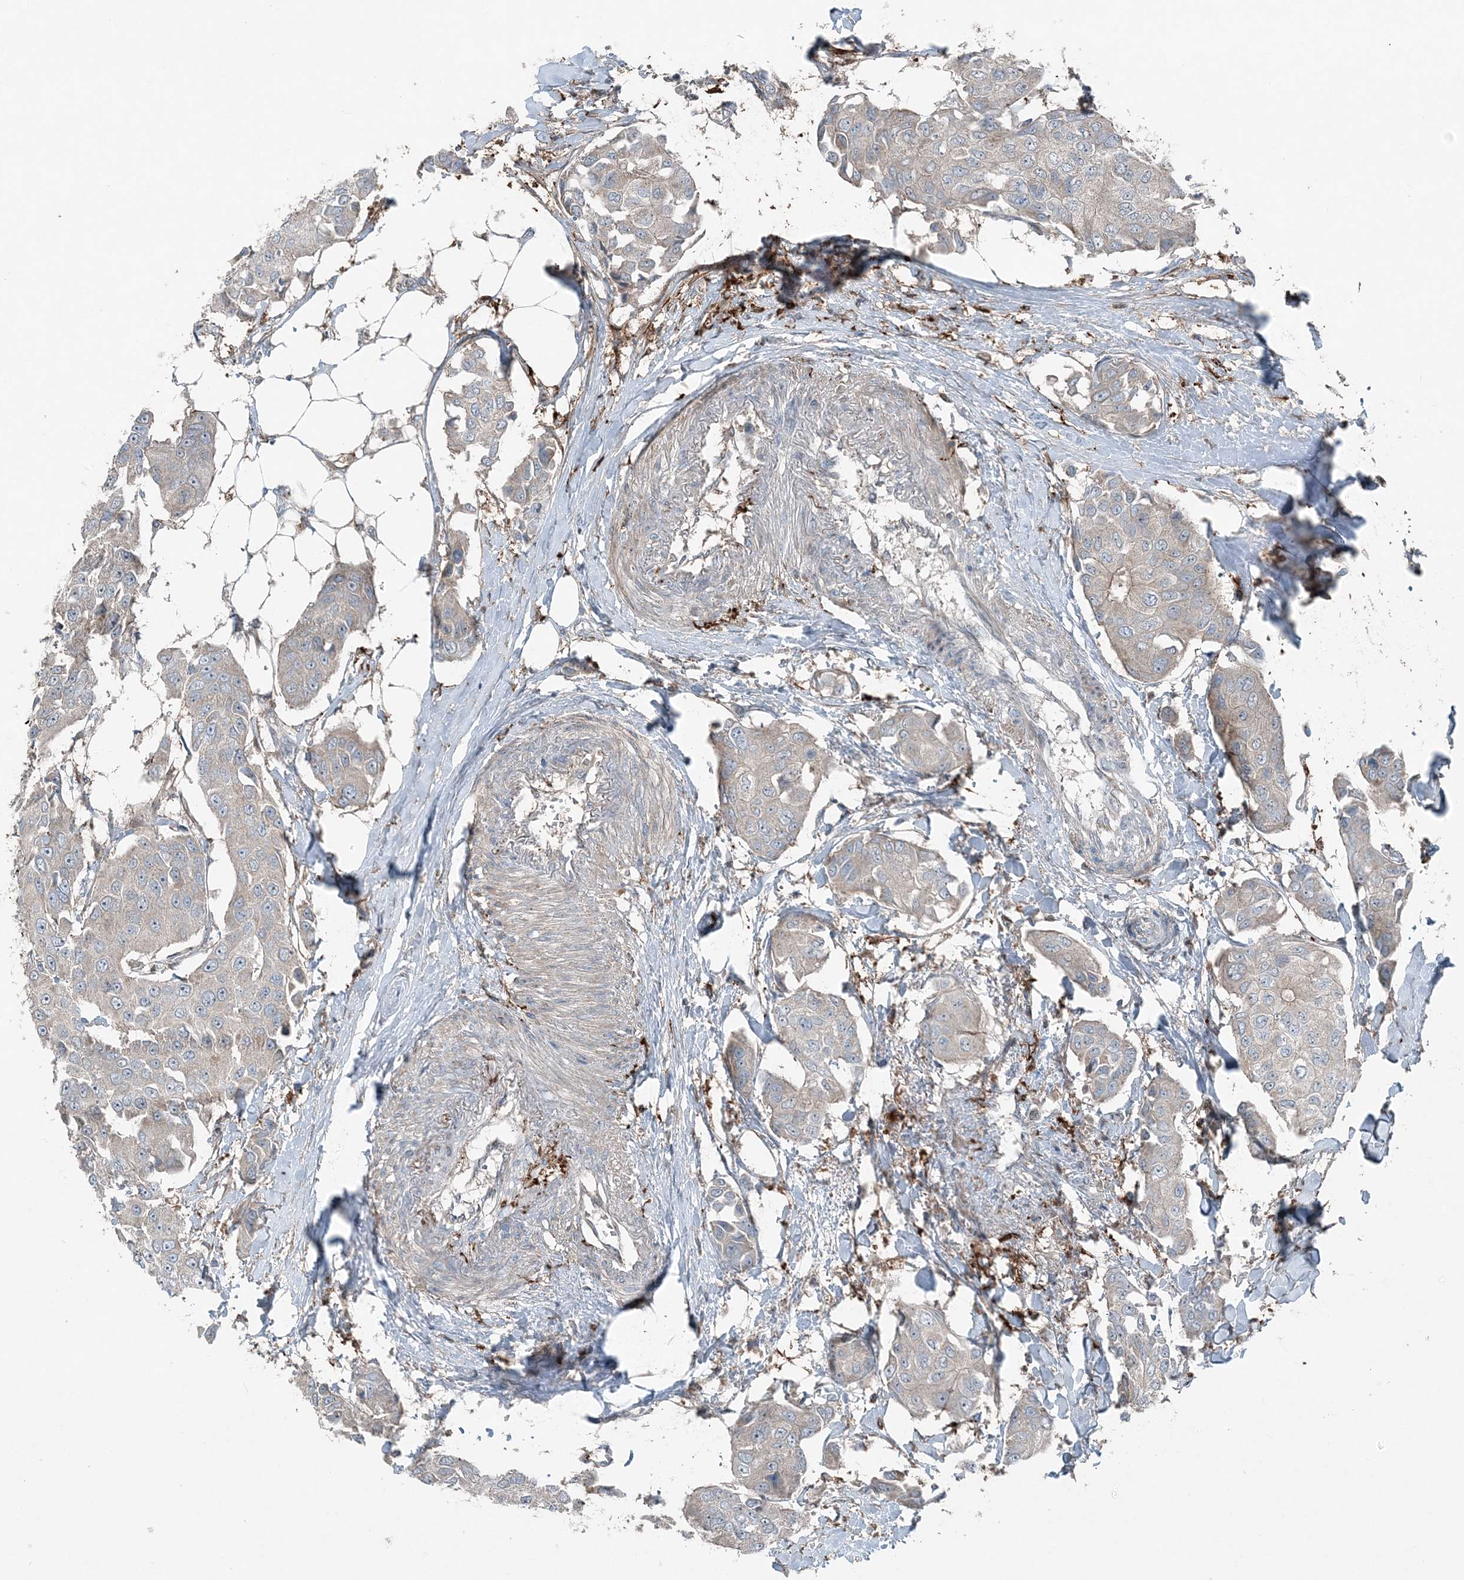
{"staining": {"intensity": "negative", "quantity": "none", "location": "none"}, "tissue": "breast cancer", "cell_type": "Tumor cells", "image_type": "cancer", "snomed": [{"axis": "morphology", "description": "Duct carcinoma"}, {"axis": "topography", "description": "Breast"}], "caption": "An IHC photomicrograph of breast intraductal carcinoma is shown. There is no staining in tumor cells of breast intraductal carcinoma.", "gene": "KY", "patient": {"sex": "female", "age": 80}}